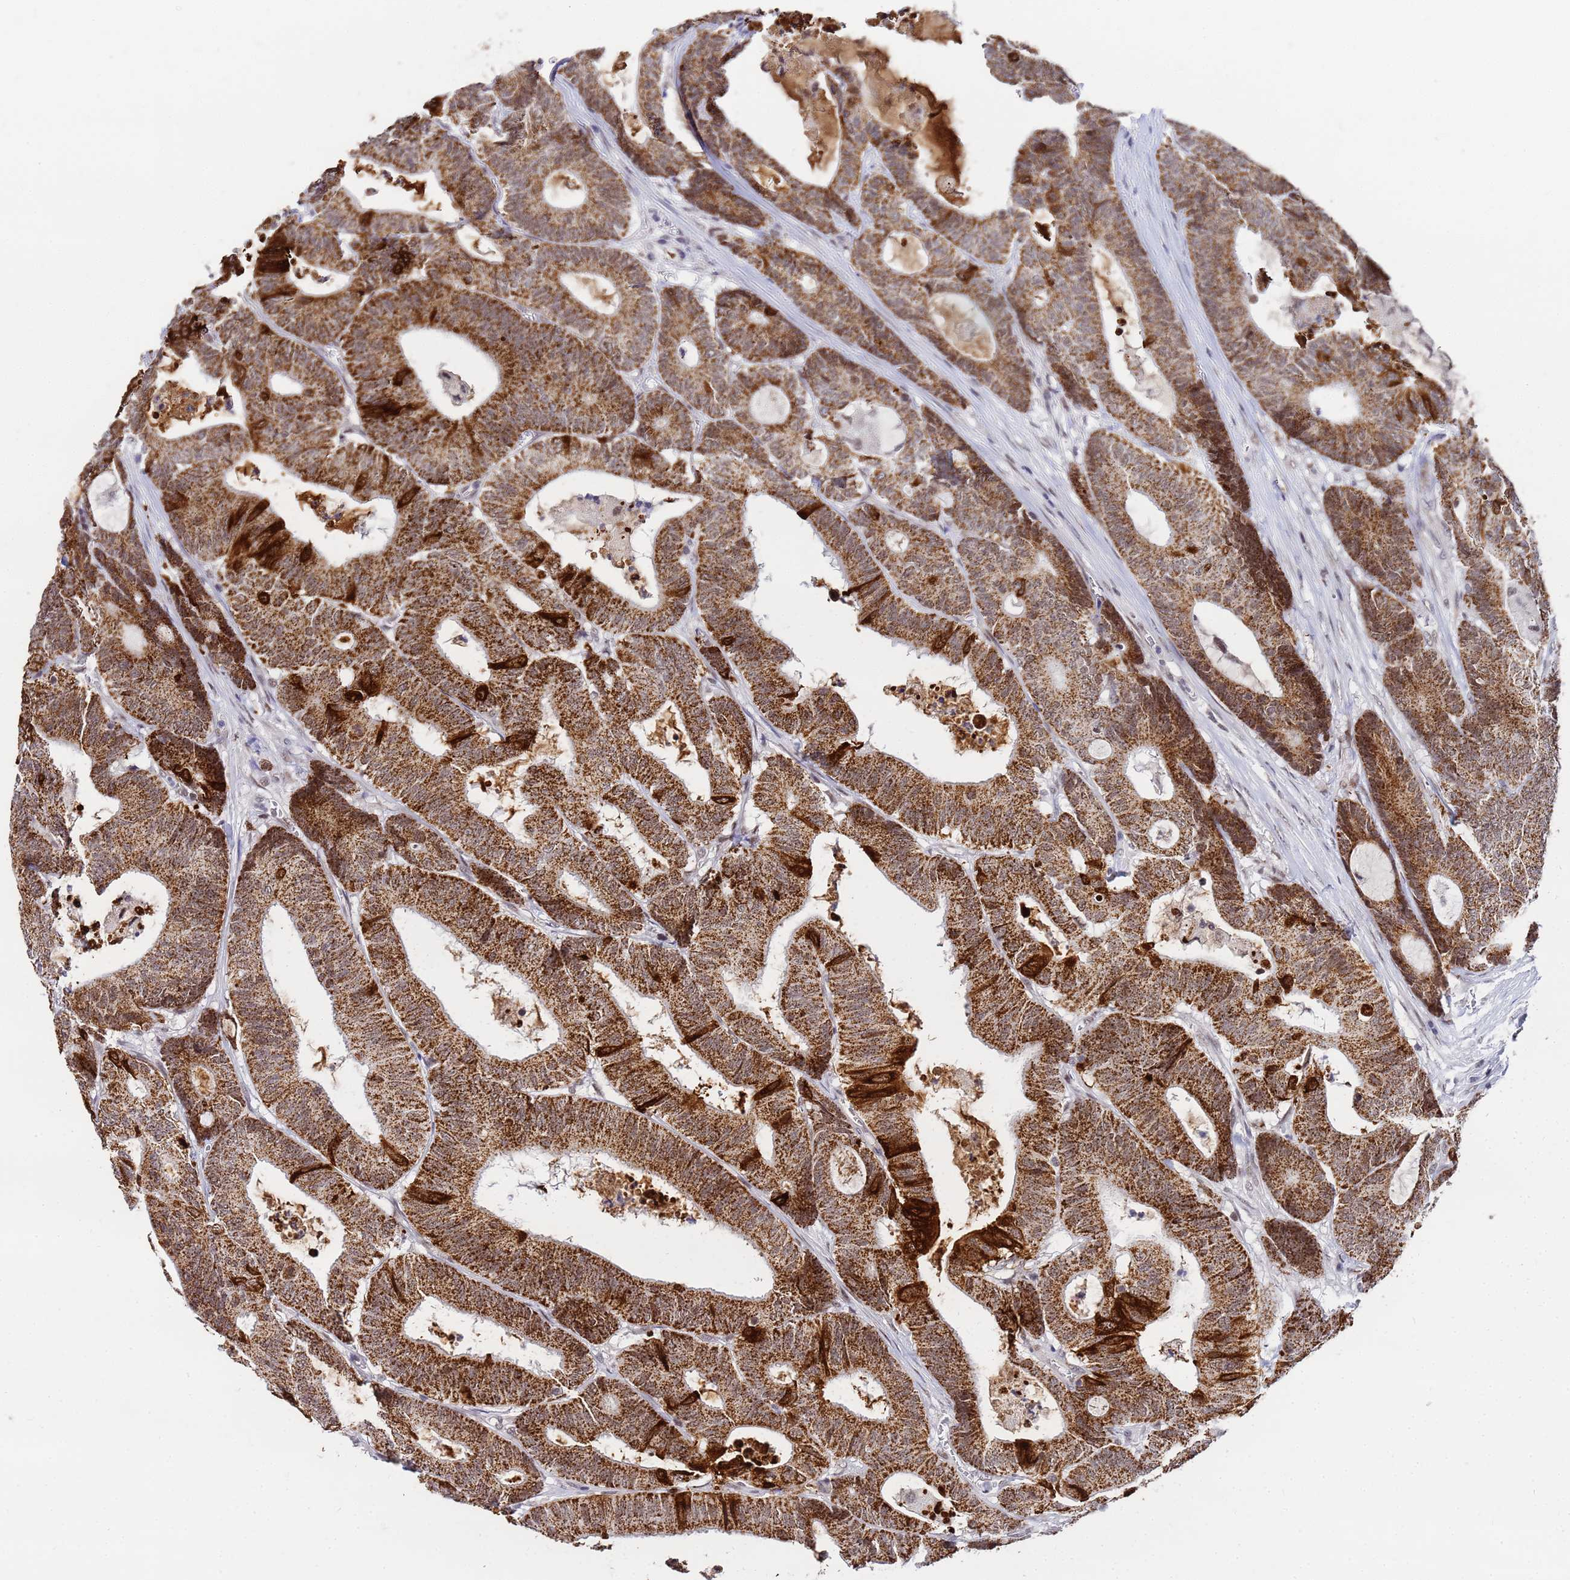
{"staining": {"intensity": "strong", "quantity": ">75%", "location": "cytoplasmic/membranous"}, "tissue": "colorectal cancer", "cell_type": "Tumor cells", "image_type": "cancer", "snomed": [{"axis": "morphology", "description": "Adenocarcinoma, NOS"}, {"axis": "topography", "description": "Colon"}], "caption": "Human colorectal cancer (adenocarcinoma) stained with a brown dye demonstrates strong cytoplasmic/membranous positive expression in about >75% of tumor cells.", "gene": "CKMT1A", "patient": {"sex": "female", "age": 84}}